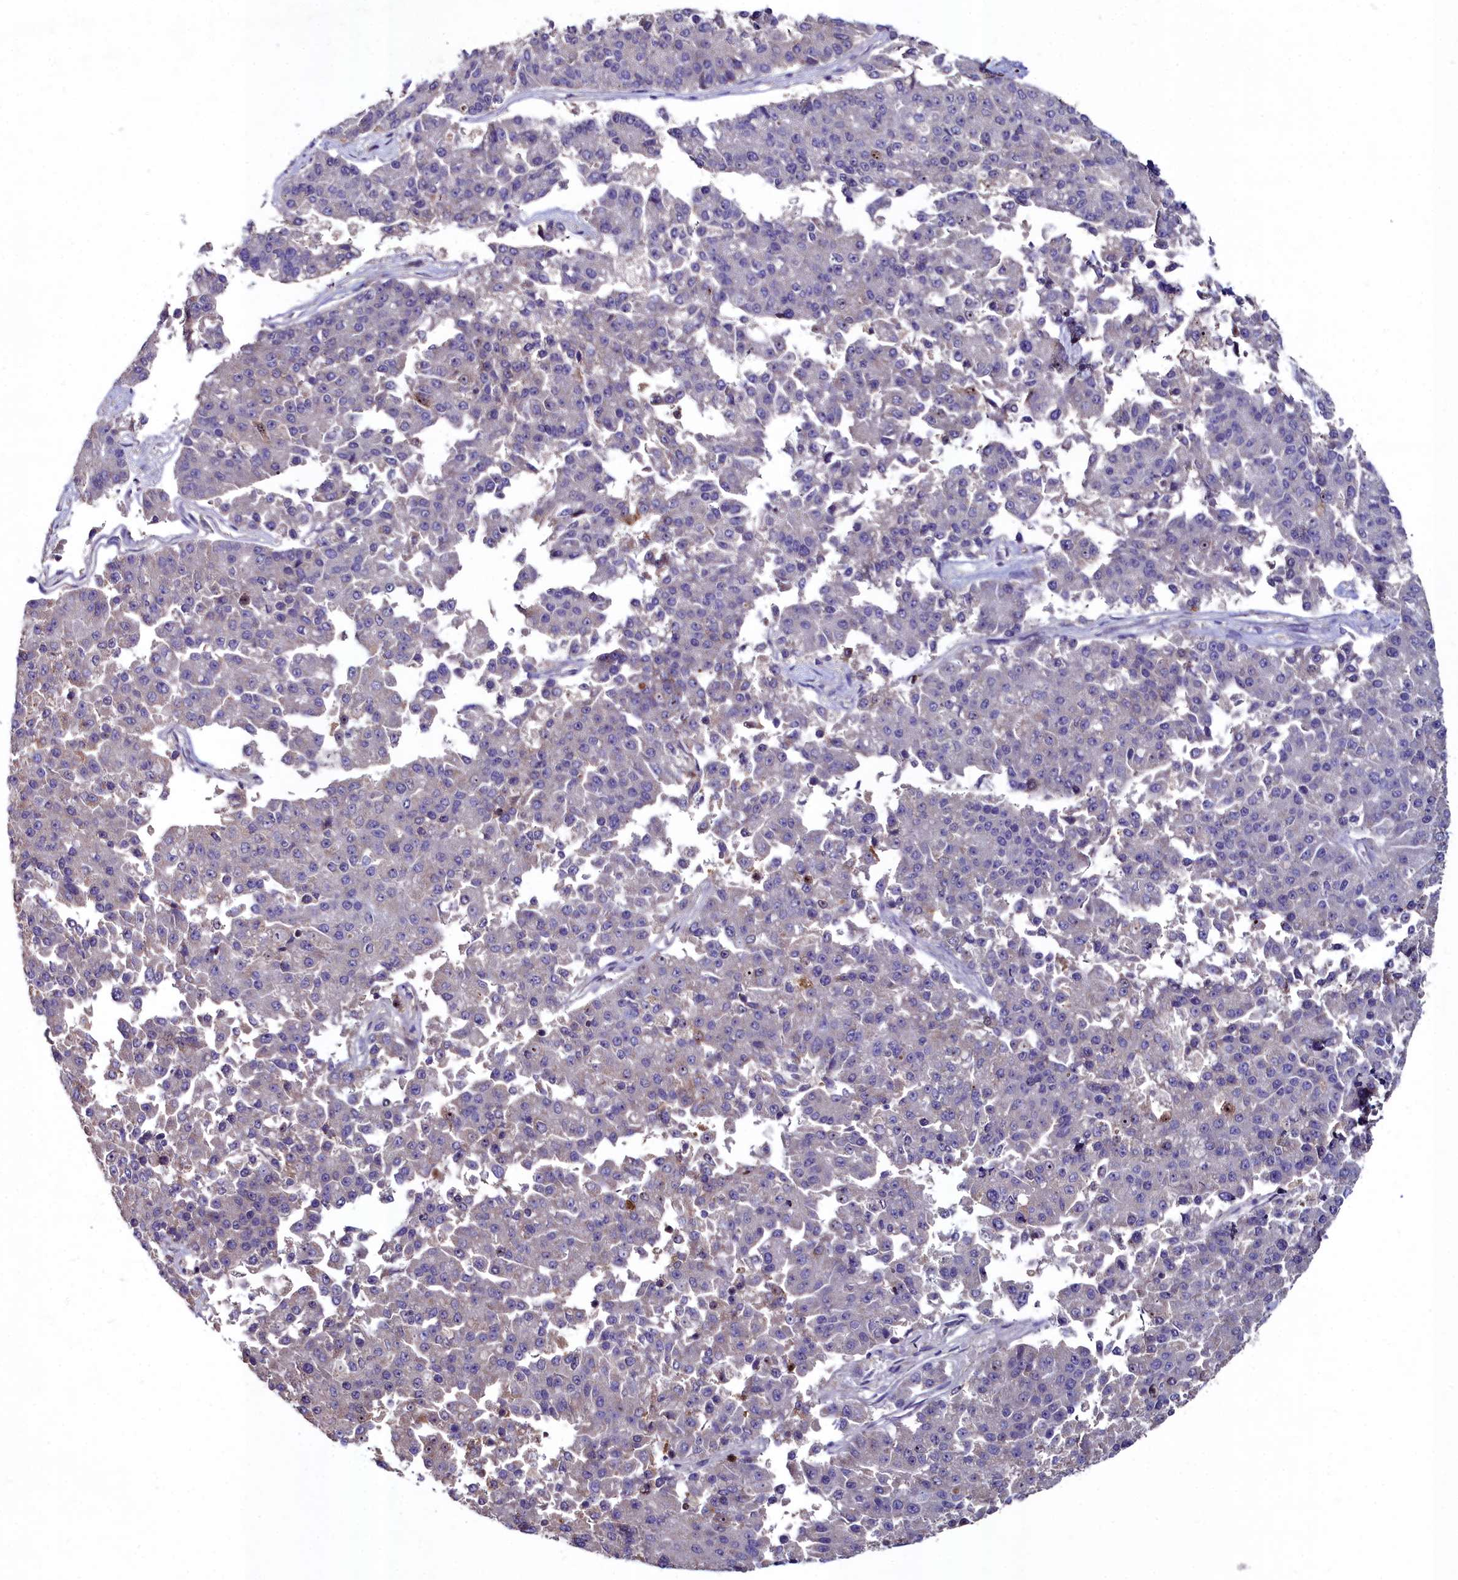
{"staining": {"intensity": "negative", "quantity": "none", "location": "none"}, "tissue": "pancreatic cancer", "cell_type": "Tumor cells", "image_type": "cancer", "snomed": [{"axis": "morphology", "description": "Adenocarcinoma, NOS"}, {"axis": "topography", "description": "Pancreas"}], "caption": "Tumor cells show no significant protein expression in pancreatic cancer.", "gene": "AMBRA1", "patient": {"sex": "male", "age": 50}}